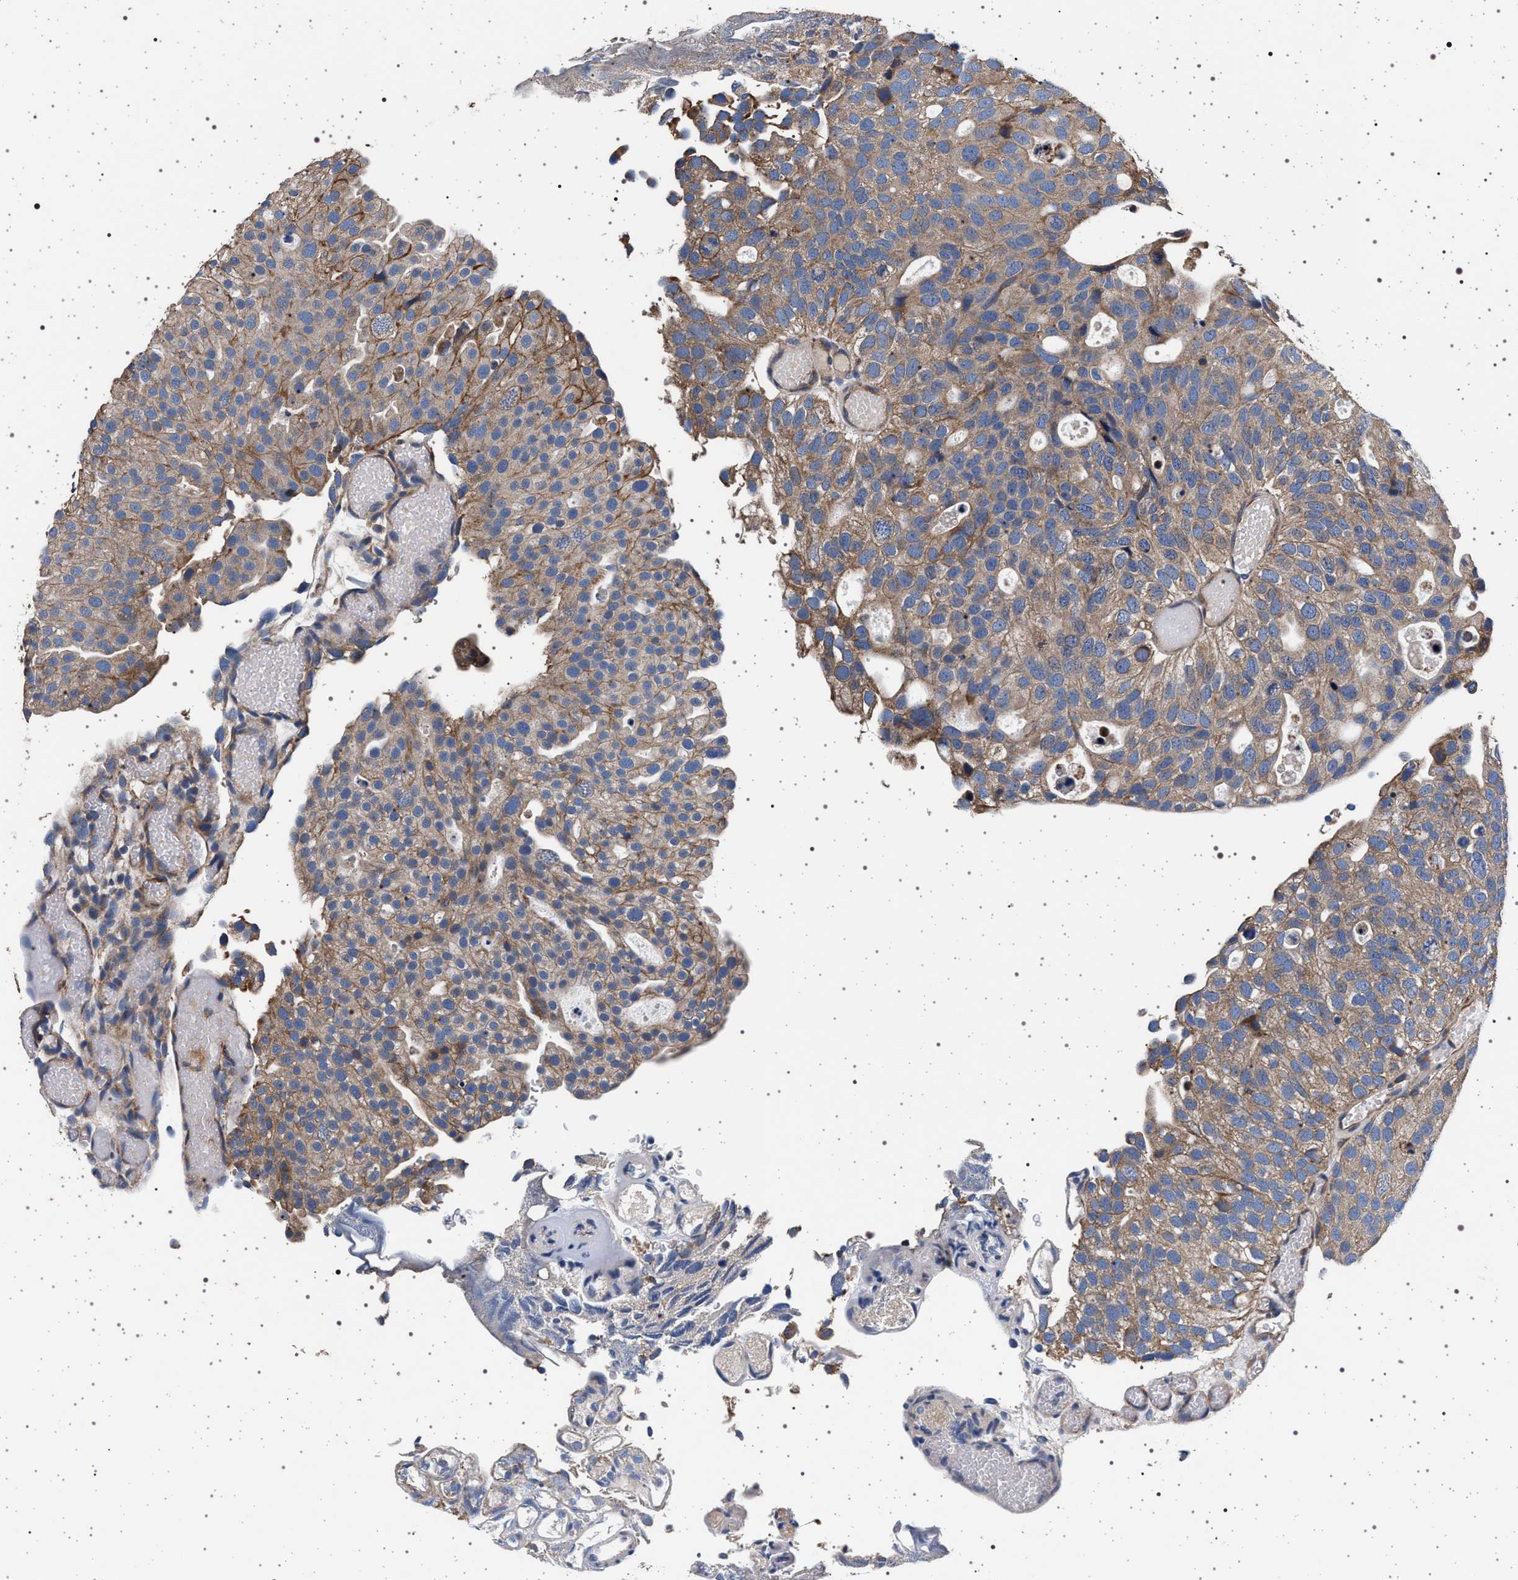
{"staining": {"intensity": "weak", "quantity": ">75%", "location": "cytoplasmic/membranous"}, "tissue": "urothelial cancer", "cell_type": "Tumor cells", "image_type": "cancer", "snomed": [{"axis": "morphology", "description": "Urothelial carcinoma, Low grade"}, {"axis": "topography", "description": "Urinary bladder"}], "caption": "Weak cytoplasmic/membranous protein expression is present in approximately >75% of tumor cells in urothelial carcinoma (low-grade).", "gene": "MAP3K2", "patient": {"sex": "male", "age": 78}}